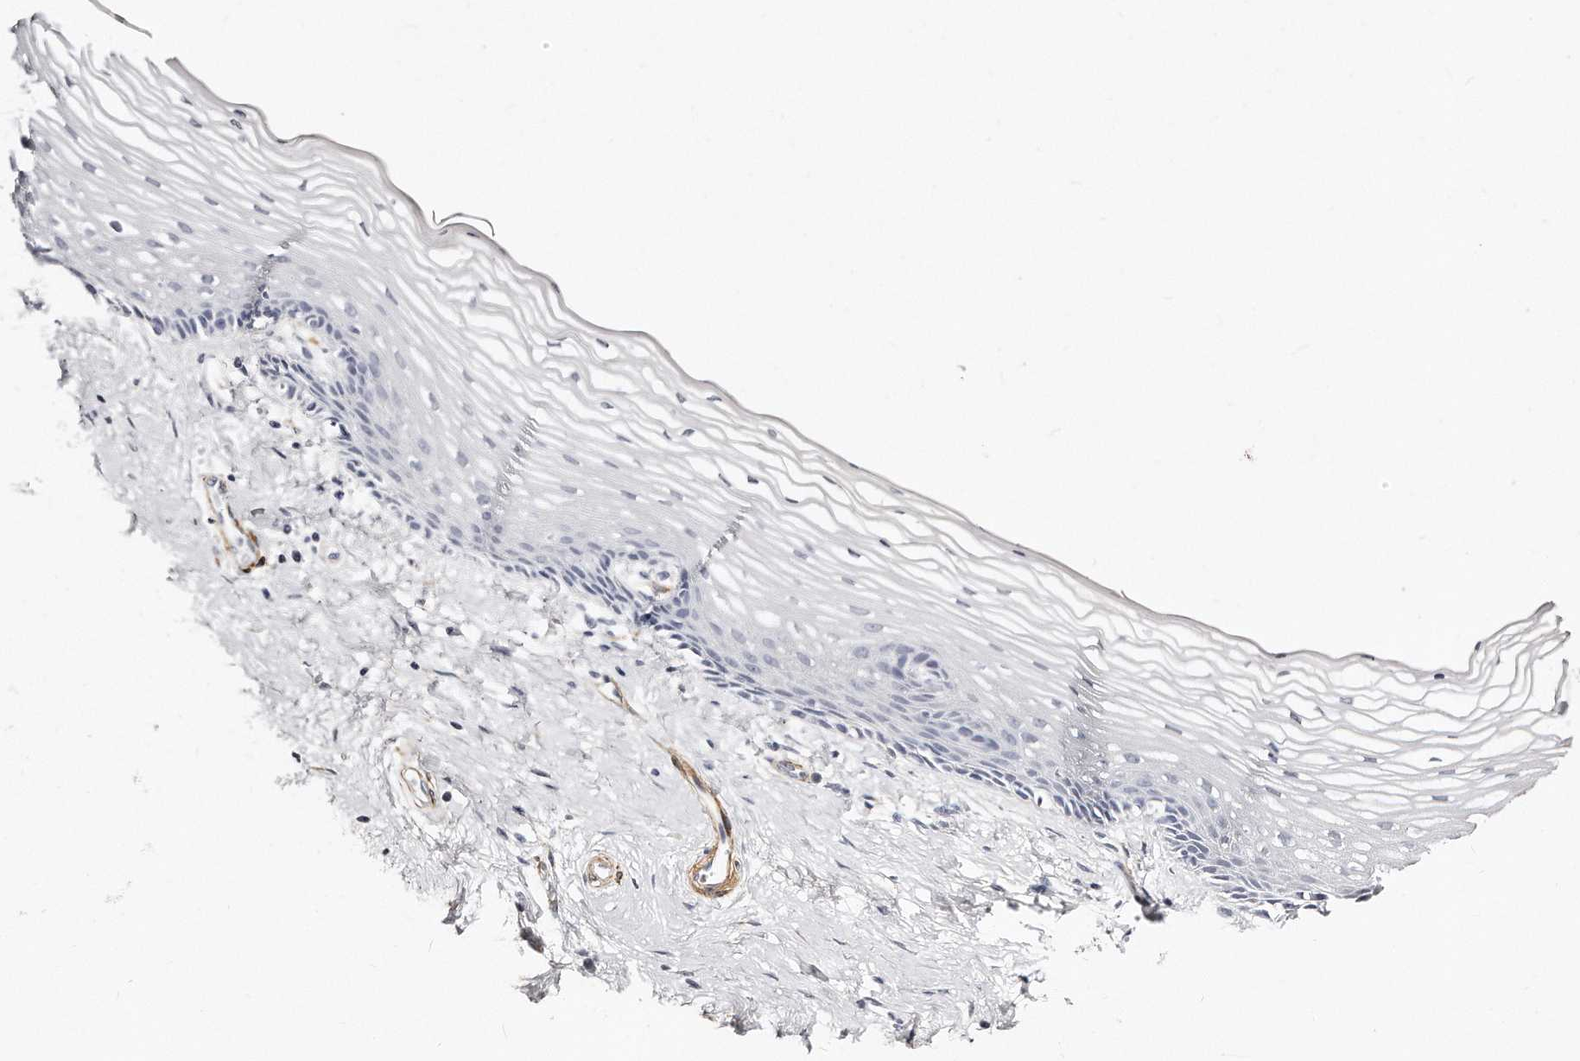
{"staining": {"intensity": "negative", "quantity": "none", "location": "none"}, "tissue": "vagina", "cell_type": "Squamous epithelial cells", "image_type": "normal", "snomed": [{"axis": "morphology", "description": "Normal tissue, NOS"}, {"axis": "topography", "description": "Vagina"}], "caption": "There is no significant positivity in squamous epithelial cells of vagina.", "gene": "LMOD1", "patient": {"sex": "female", "age": 46}}